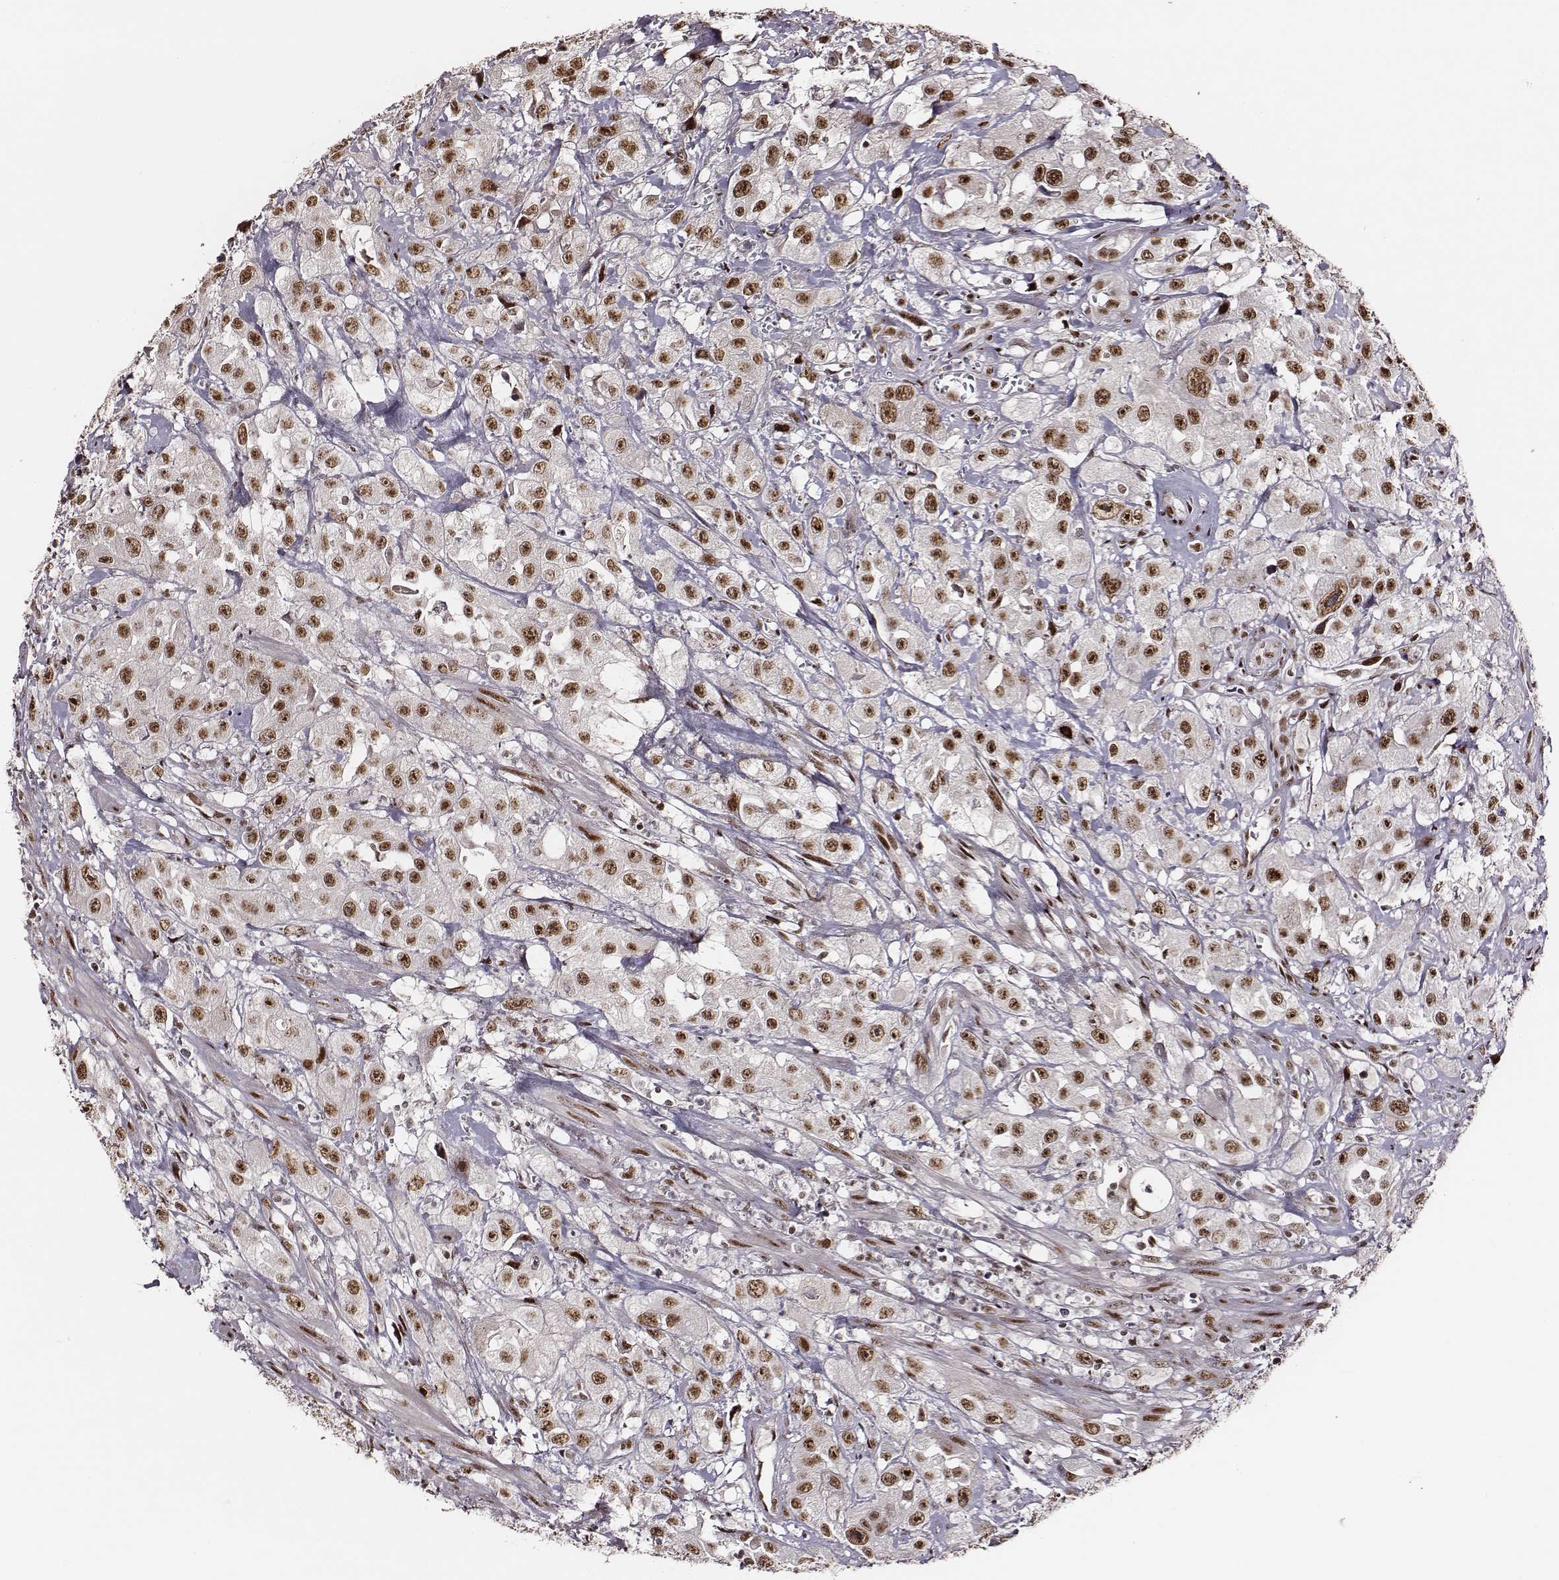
{"staining": {"intensity": "moderate", "quantity": ">75%", "location": "nuclear"}, "tissue": "urothelial cancer", "cell_type": "Tumor cells", "image_type": "cancer", "snomed": [{"axis": "morphology", "description": "Urothelial carcinoma, High grade"}, {"axis": "topography", "description": "Urinary bladder"}], "caption": "High-grade urothelial carcinoma stained with DAB IHC demonstrates medium levels of moderate nuclear expression in about >75% of tumor cells.", "gene": "PPARA", "patient": {"sex": "male", "age": 79}}